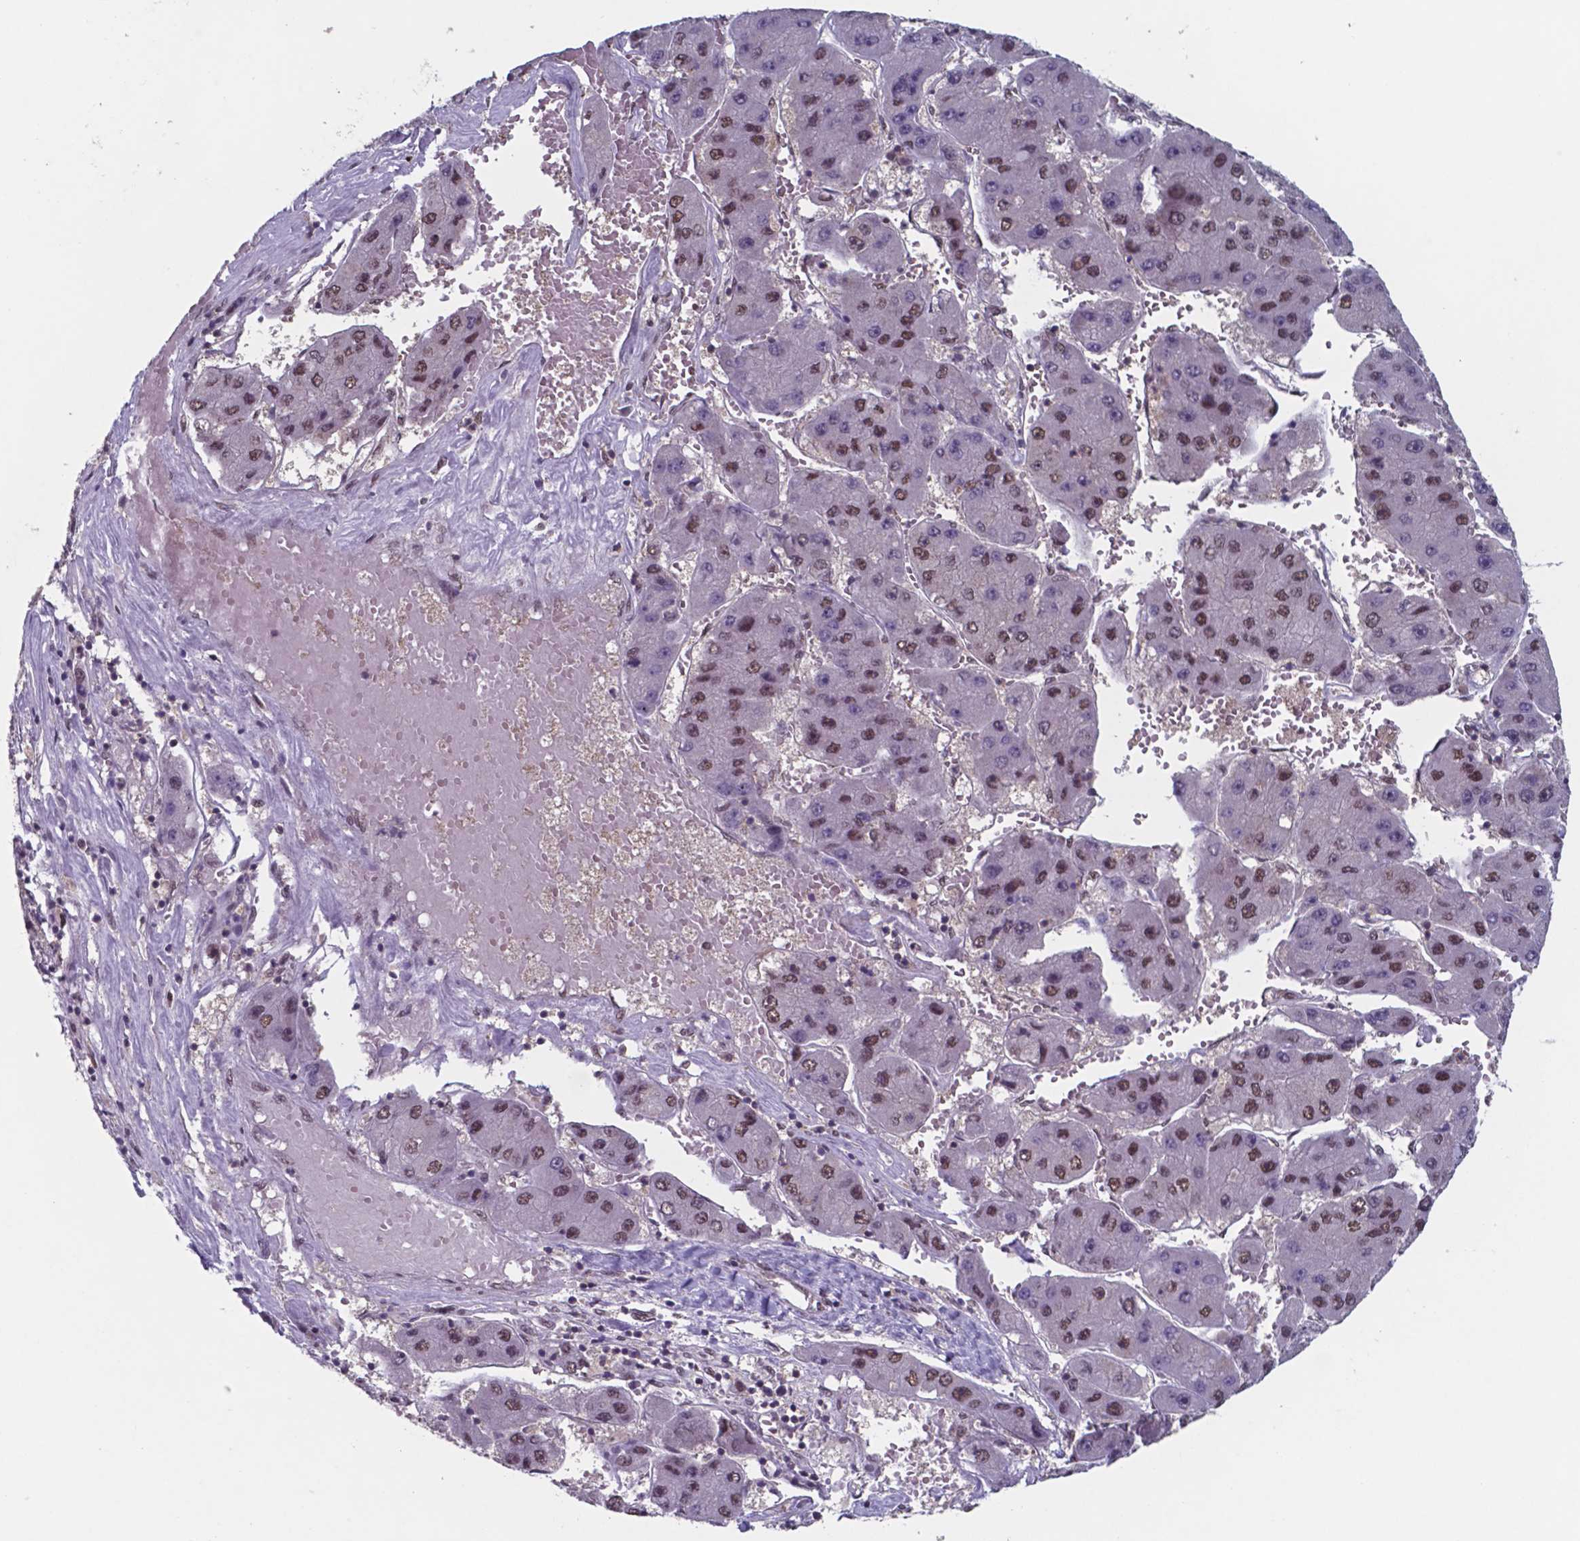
{"staining": {"intensity": "moderate", "quantity": ">75%", "location": "nuclear"}, "tissue": "liver cancer", "cell_type": "Tumor cells", "image_type": "cancer", "snomed": [{"axis": "morphology", "description": "Carcinoma, Hepatocellular, NOS"}, {"axis": "topography", "description": "Liver"}], "caption": "High-magnification brightfield microscopy of liver cancer stained with DAB (3,3'-diaminobenzidine) (brown) and counterstained with hematoxylin (blue). tumor cells exhibit moderate nuclear staining is present in about>75% of cells.", "gene": "UBA1", "patient": {"sex": "female", "age": 61}}